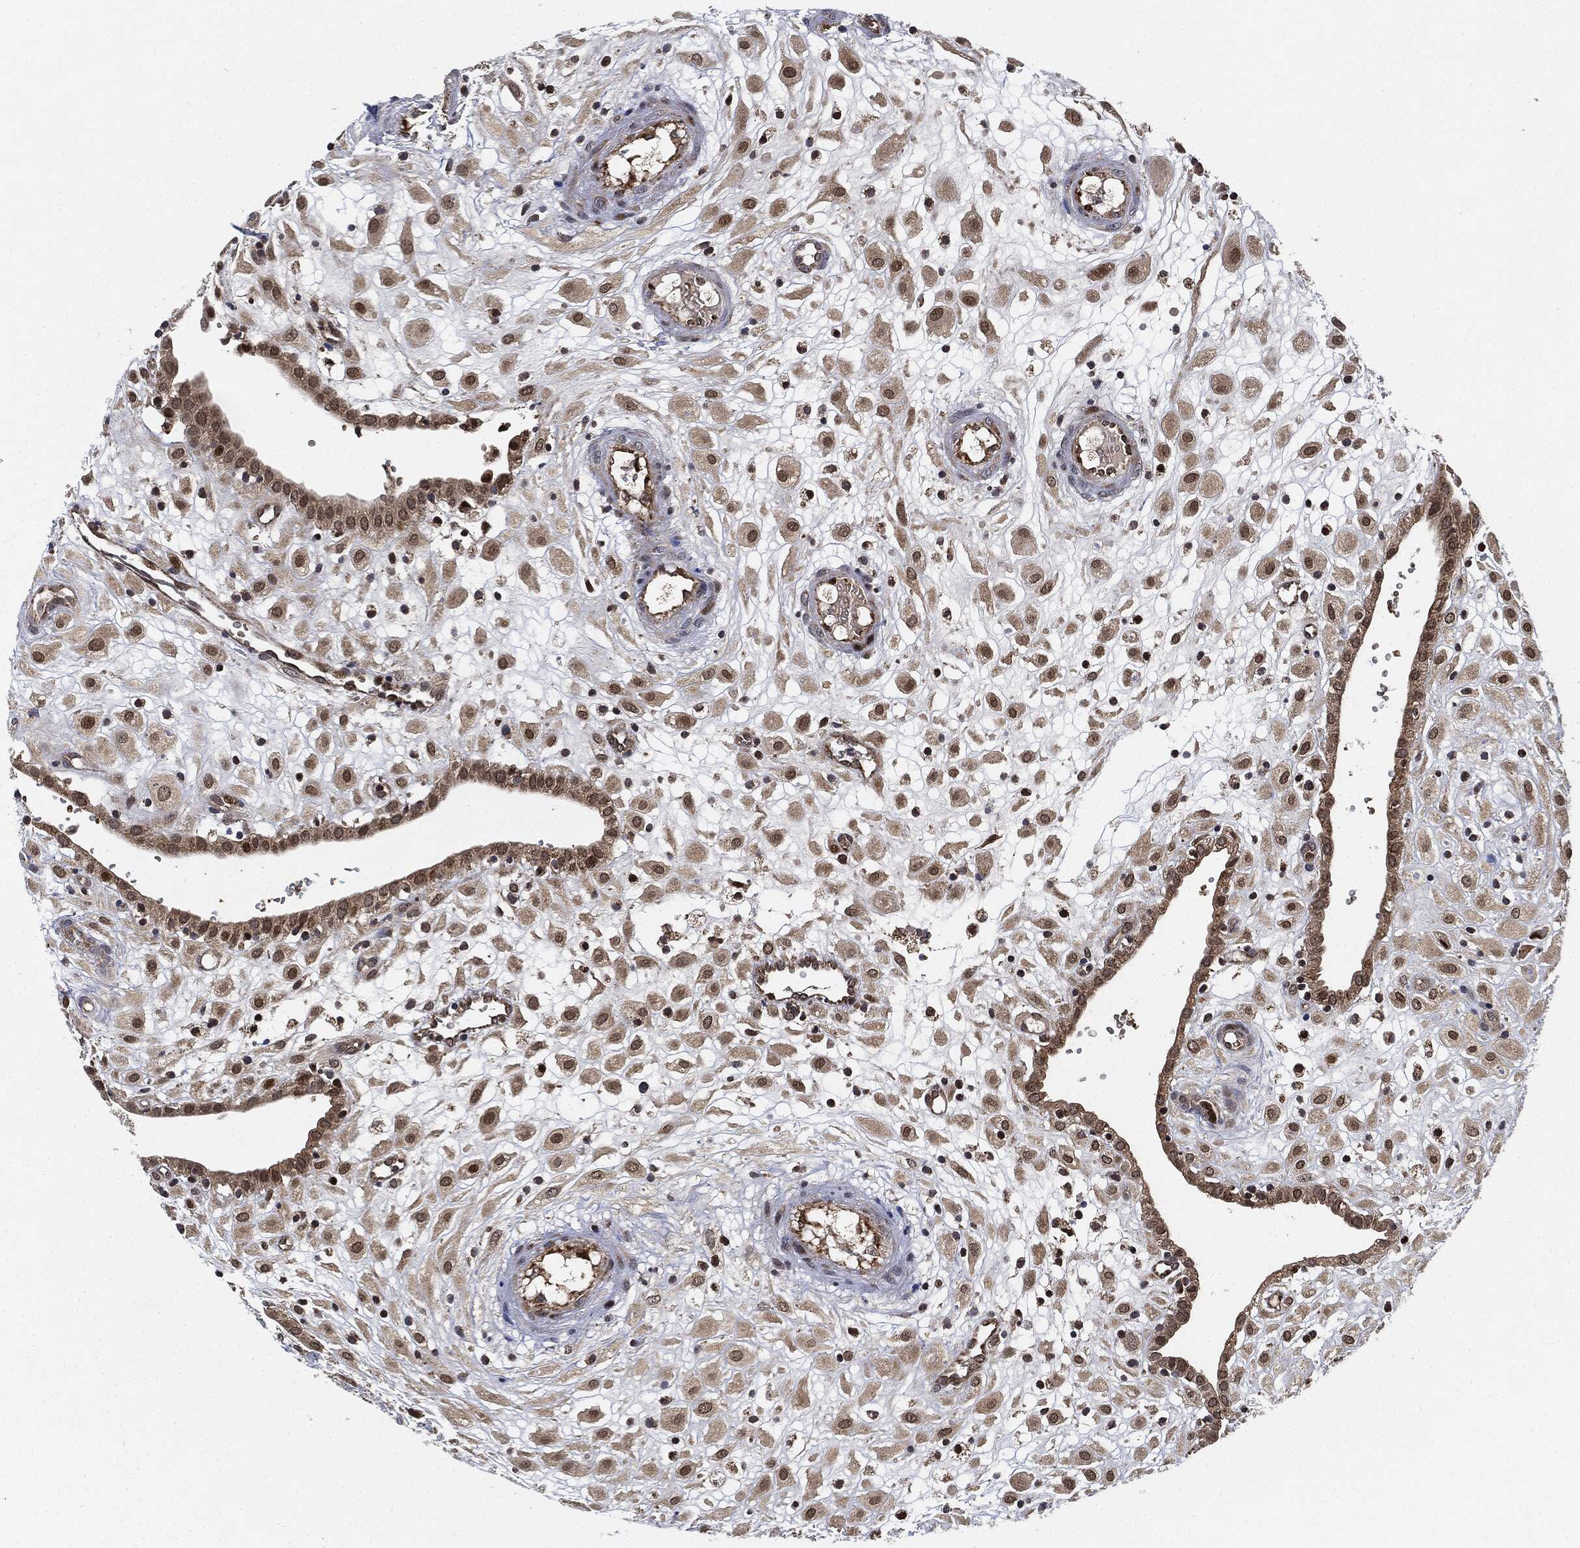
{"staining": {"intensity": "weak", "quantity": "25%-75%", "location": "cytoplasmic/membranous,nuclear"}, "tissue": "placenta", "cell_type": "Decidual cells", "image_type": "normal", "snomed": [{"axis": "morphology", "description": "Normal tissue, NOS"}, {"axis": "topography", "description": "Placenta"}], "caption": "A photomicrograph of placenta stained for a protein reveals weak cytoplasmic/membranous,nuclear brown staining in decidual cells. (Stains: DAB in brown, nuclei in blue, Microscopy: brightfield microscopy at high magnification).", "gene": "RNASEL", "patient": {"sex": "female", "age": 24}}